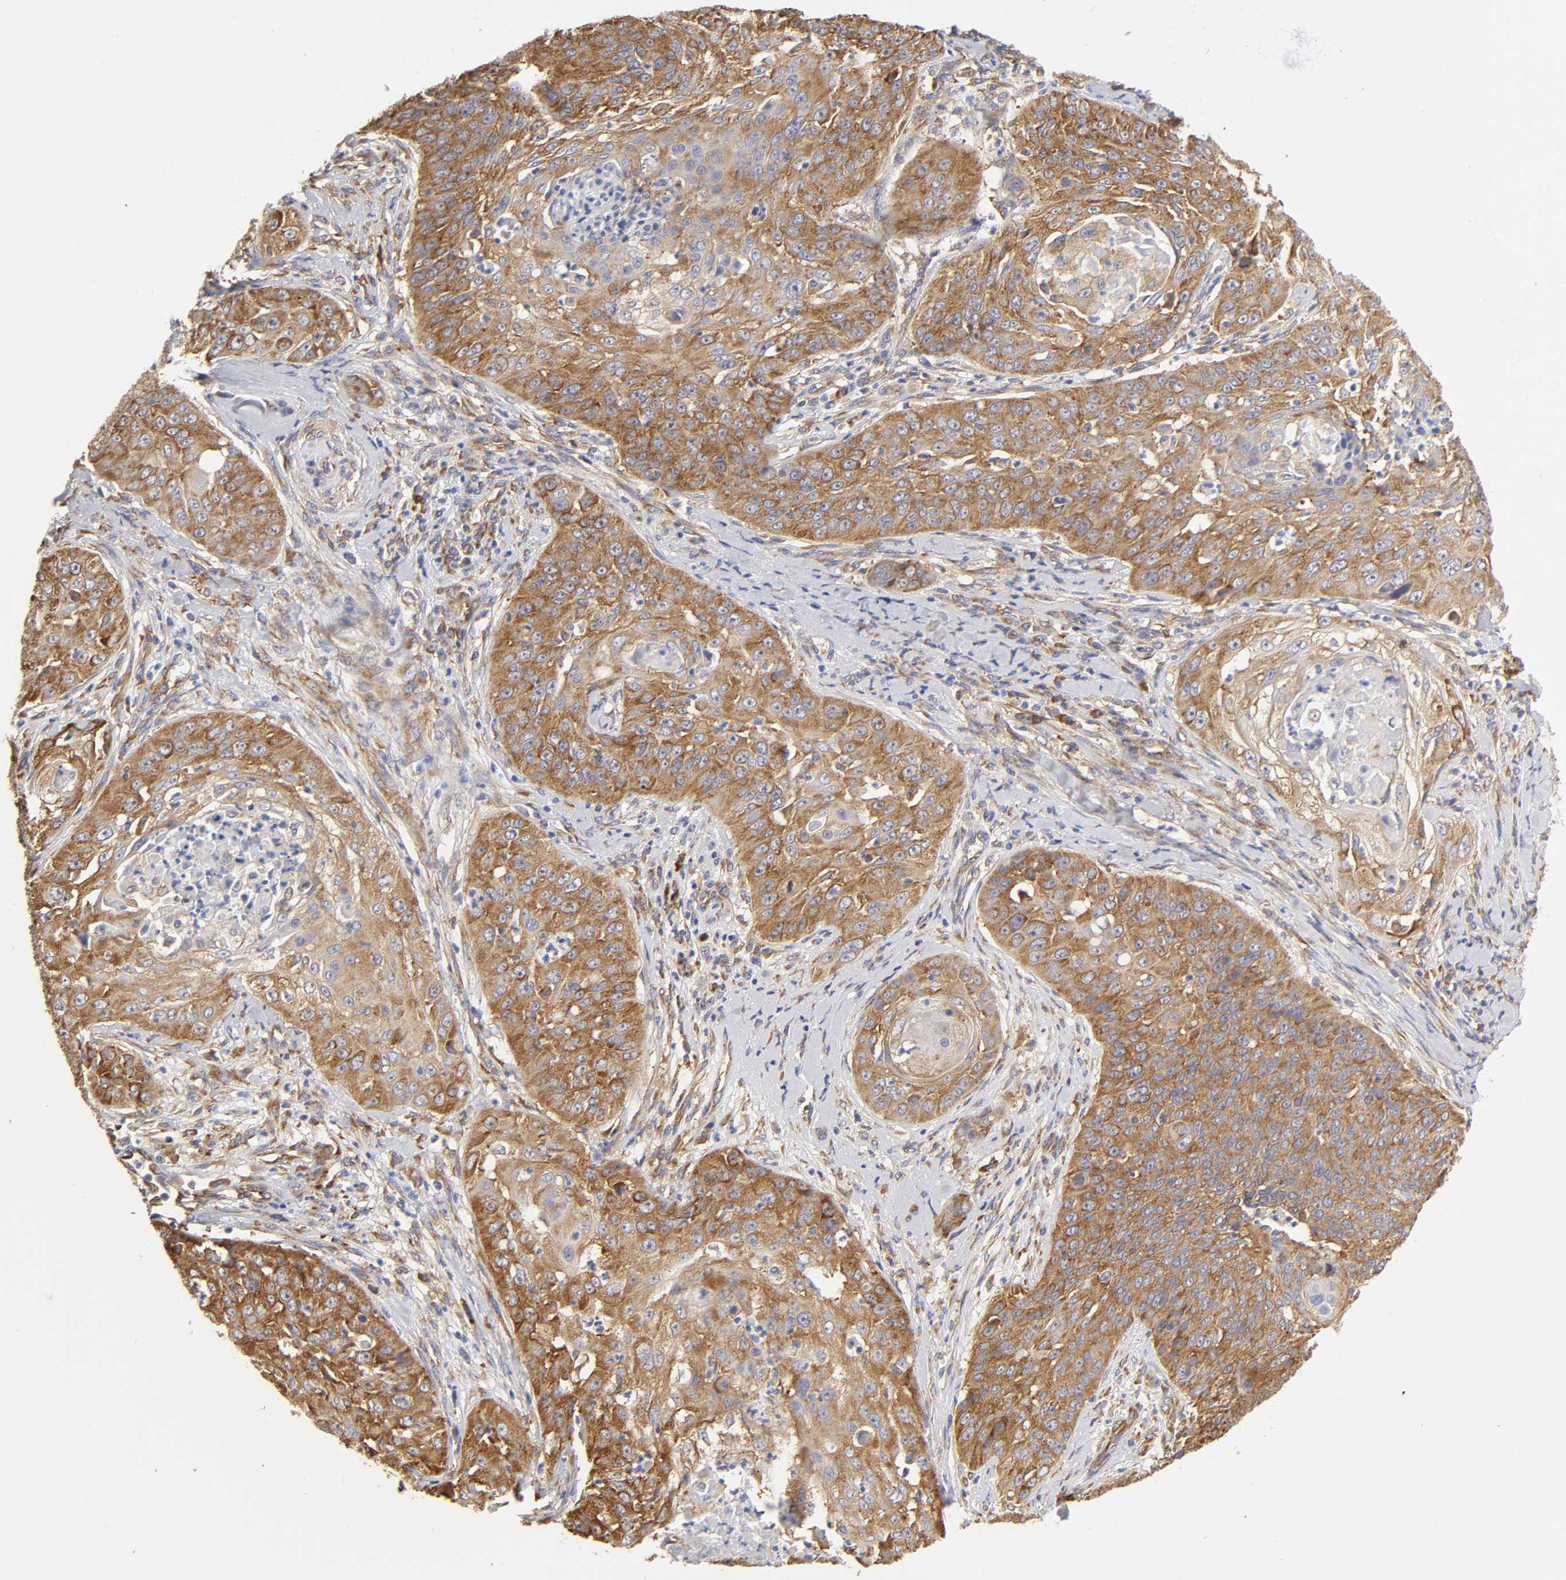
{"staining": {"intensity": "moderate", "quantity": ">75%", "location": "cytoplasmic/membranous"}, "tissue": "cervical cancer", "cell_type": "Tumor cells", "image_type": "cancer", "snomed": [{"axis": "morphology", "description": "Squamous cell carcinoma, NOS"}, {"axis": "topography", "description": "Cervix"}], "caption": "The image displays staining of cervical squamous cell carcinoma, revealing moderate cytoplasmic/membranous protein expression (brown color) within tumor cells. (IHC, brightfield microscopy, high magnification).", "gene": "RPL14", "patient": {"sex": "female", "age": 64}}